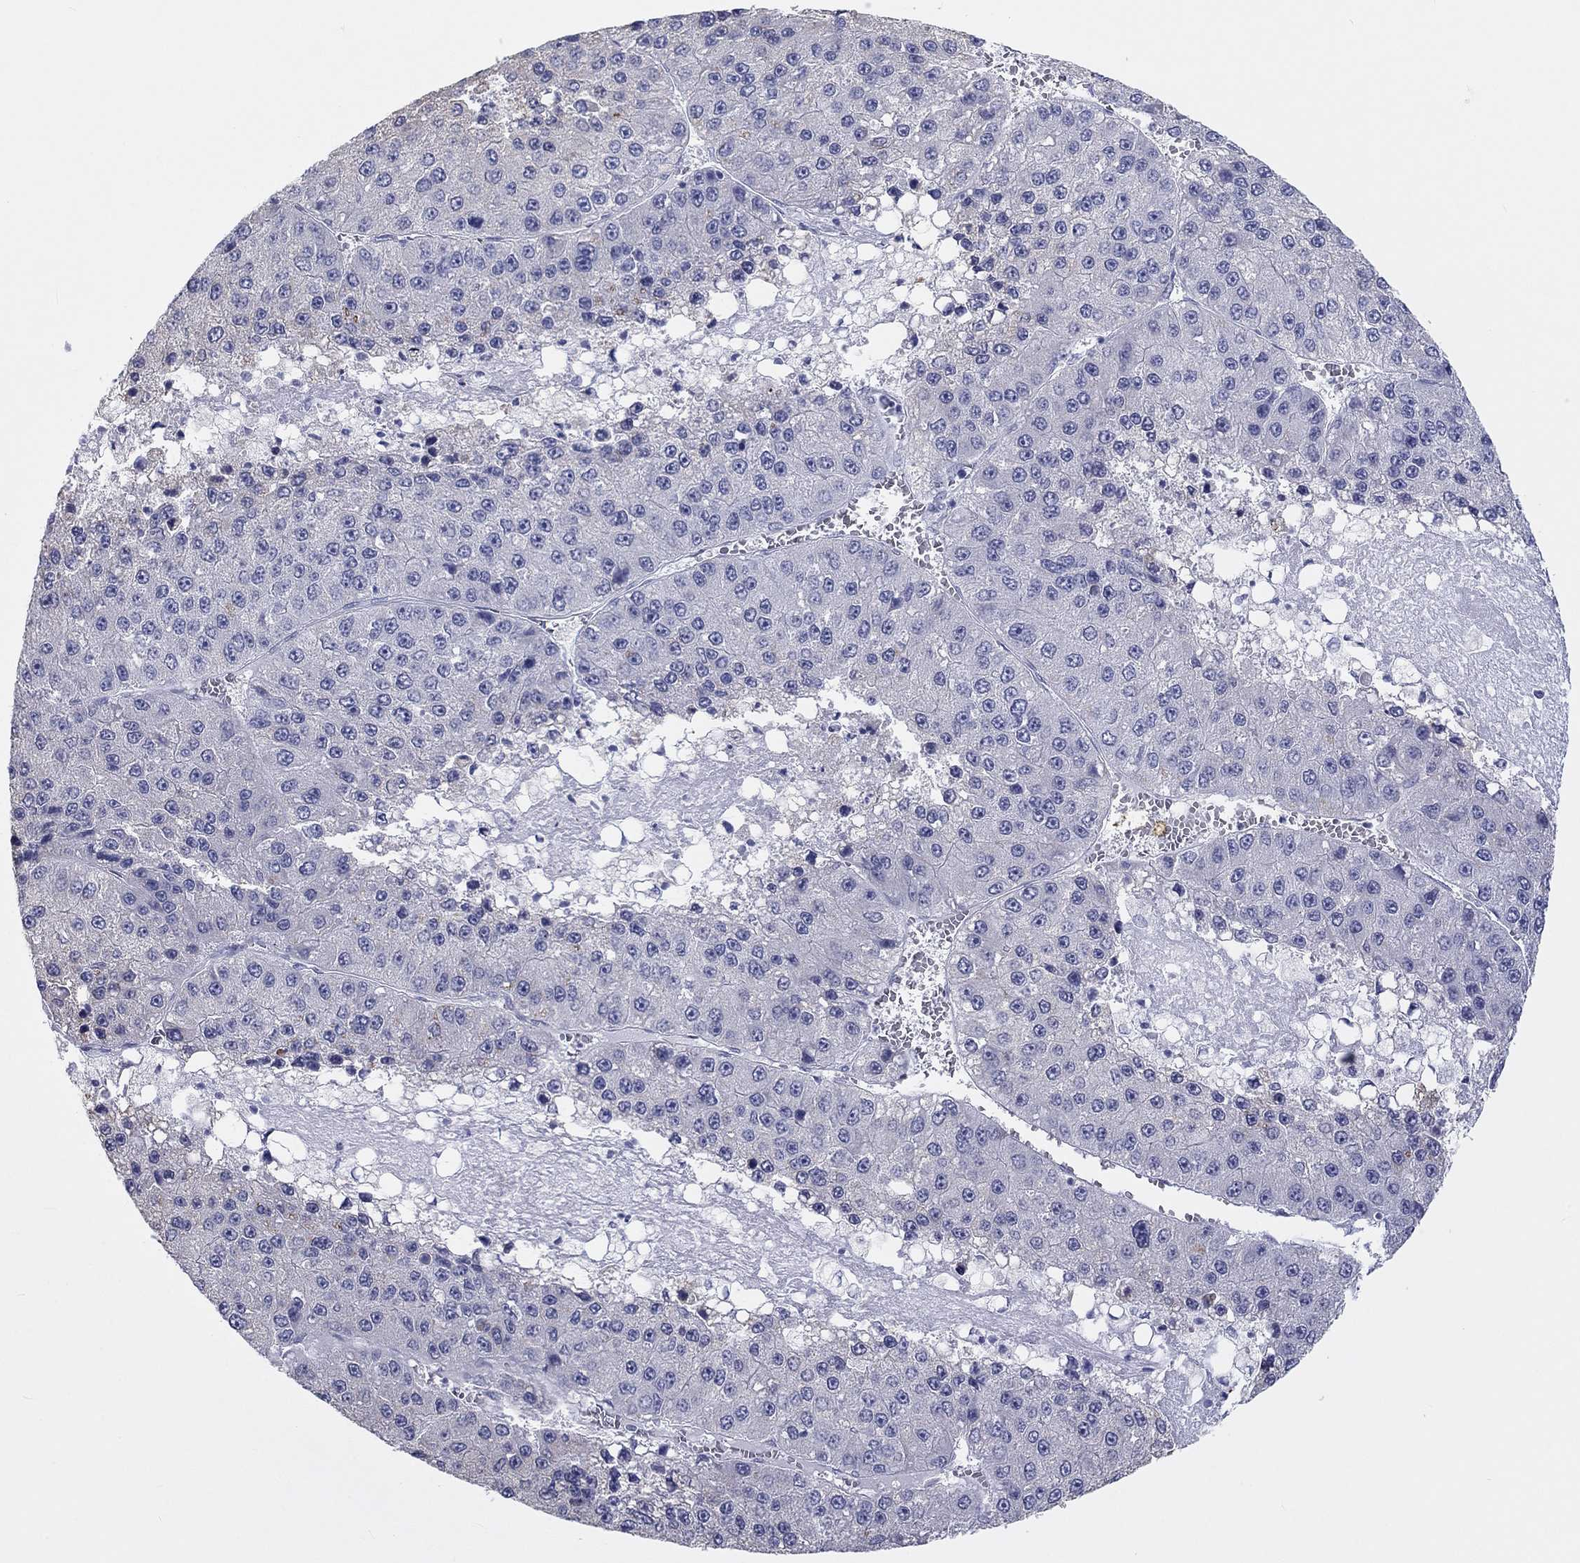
{"staining": {"intensity": "negative", "quantity": "none", "location": "none"}, "tissue": "liver cancer", "cell_type": "Tumor cells", "image_type": "cancer", "snomed": [{"axis": "morphology", "description": "Carcinoma, Hepatocellular, NOS"}, {"axis": "topography", "description": "Liver"}], "caption": "DAB immunohistochemical staining of human liver cancer displays no significant positivity in tumor cells. Nuclei are stained in blue.", "gene": "LRRC4C", "patient": {"sex": "female", "age": 73}}